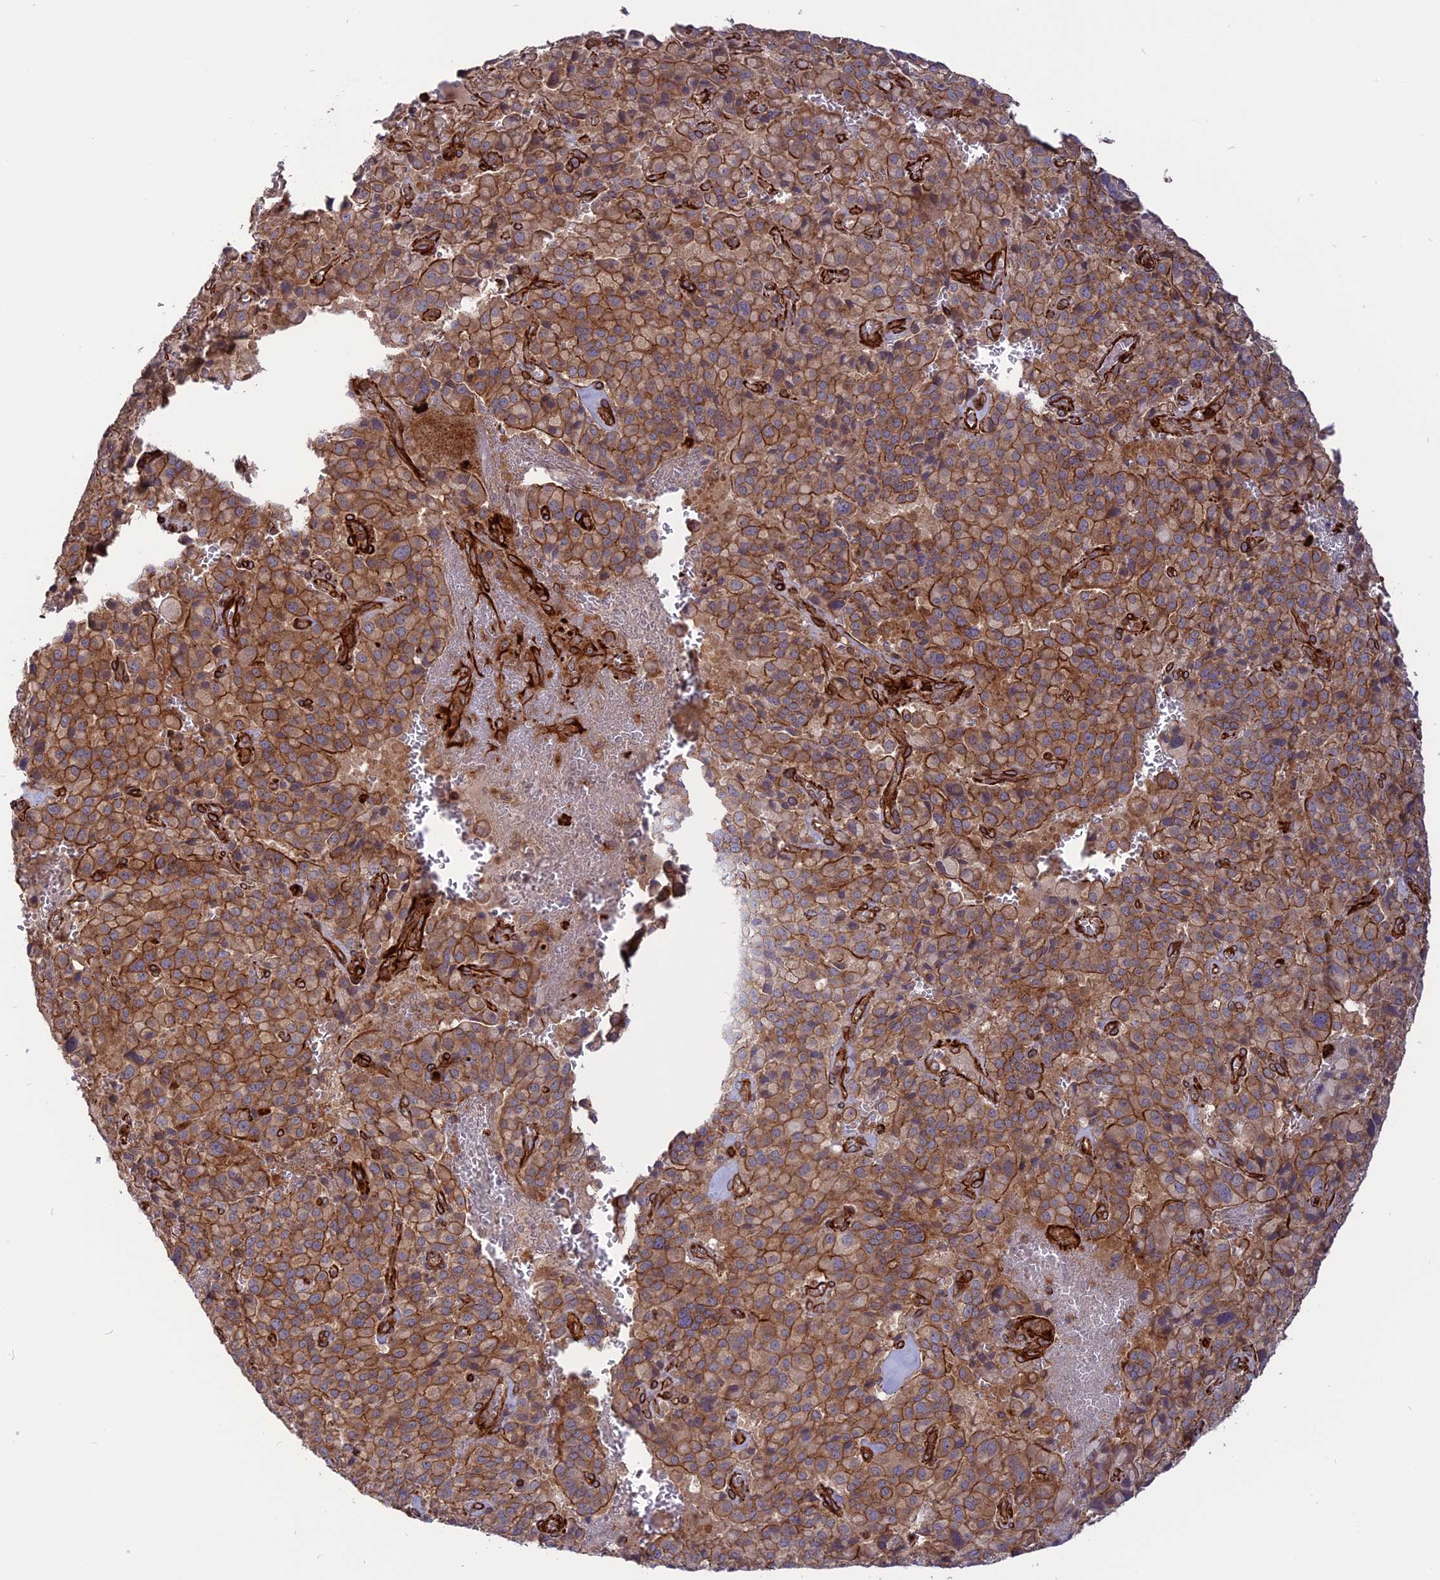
{"staining": {"intensity": "moderate", "quantity": ">75%", "location": "cytoplasmic/membranous"}, "tissue": "pancreatic cancer", "cell_type": "Tumor cells", "image_type": "cancer", "snomed": [{"axis": "morphology", "description": "Adenocarcinoma, NOS"}, {"axis": "topography", "description": "Pancreas"}], "caption": "The micrograph displays immunohistochemical staining of pancreatic cancer. There is moderate cytoplasmic/membranous staining is identified in about >75% of tumor cells.", "gene": "PHLDB3", "patient": {"sex": "male", "age": 65}}